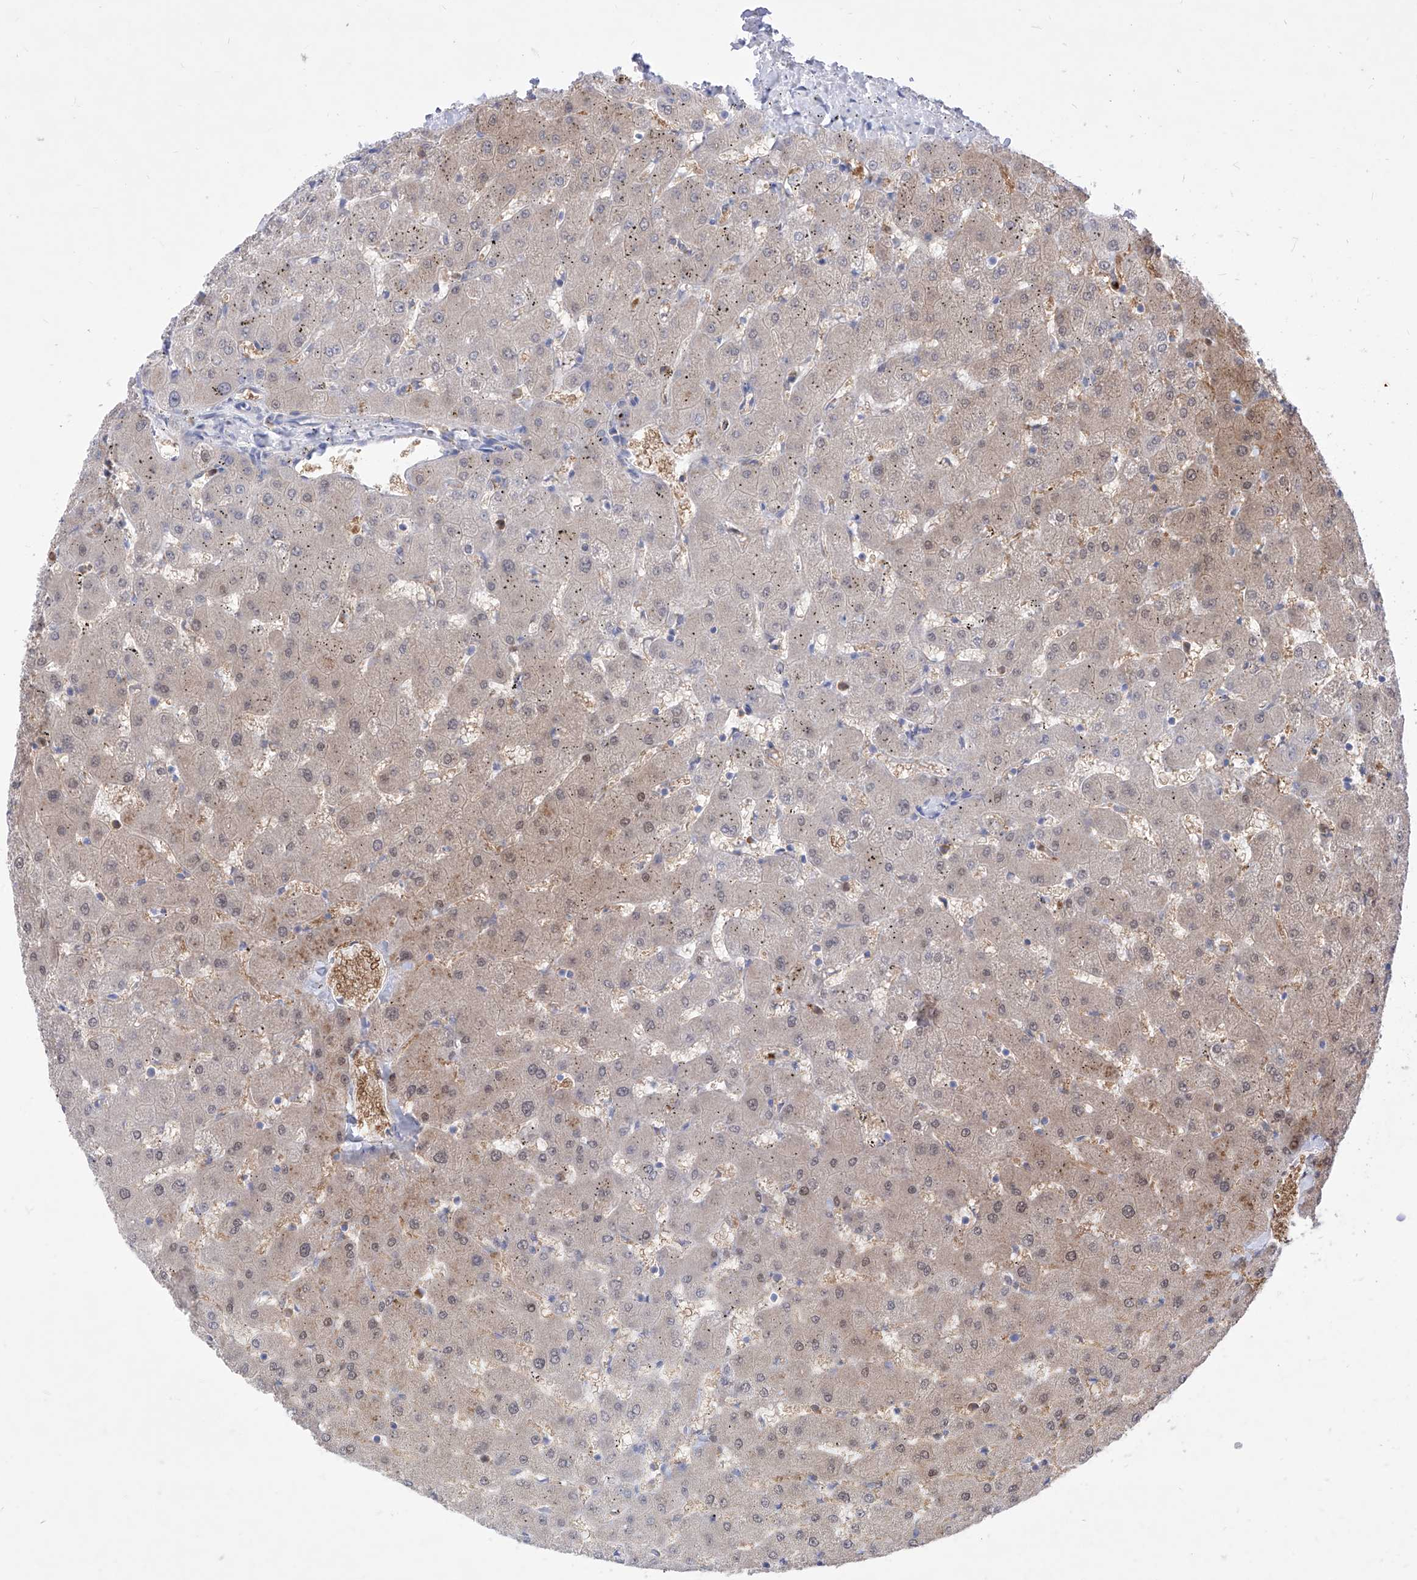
{"staining": {"intensity": "negative", "quantity": "none", "location": "none"}, "tissue": "liver", "cell_type": "Cholangiocytes", "image_type": "normal", "snomed": [{"axis": "morphology", "description": "Normal tissue, NOS"}, {"axis": "topography", "description": "Liver"}], "caption": "There is no significant staining in cholangiocytes of liver. (DAB IHC, high magnification).", "gene": "VAX1", "patient": {"sex": "female", "age": 63}}